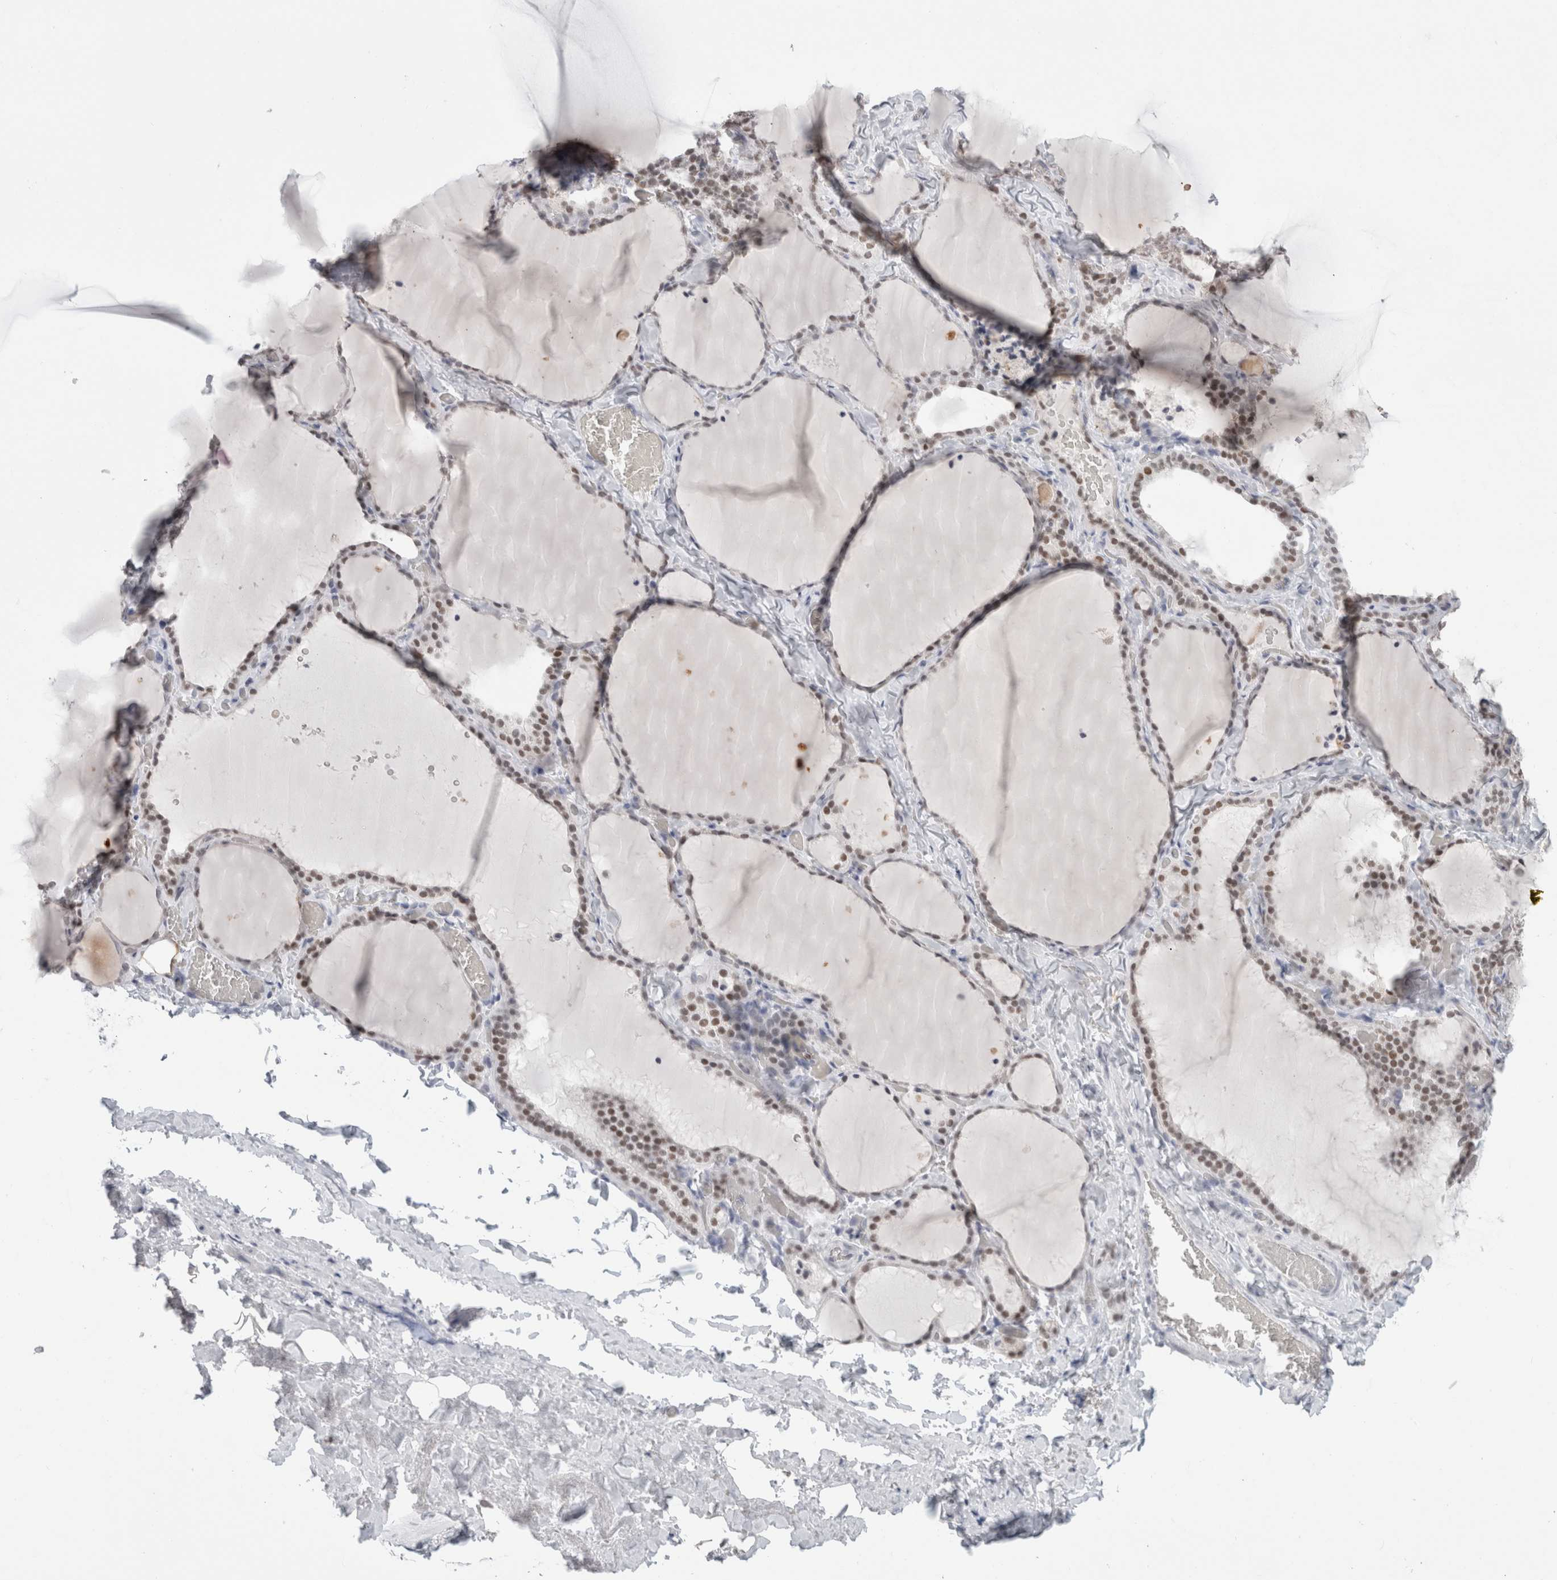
{"staining": {"intensity": "moderate", "quantity": "25%-75%", "location": "nuclear"}, "tissue": "thyroid gland", "cell_type": "Glandular cells", "image_type": "normal", "snomed": [{"axis": "morphology", "description": "Normal tissue, NOS"}, {"axis": "topography", "description": "Thyroid gland"}], "caption": "This photomicrograph reveals unremarkable thyroid gland stained with immunohistochemistry (IHC) to label a protein in brown. The nuclear of glandular cells show moderate positivity for the protein. Nuclei are counter-stained blue.", "gene": "SMARCC1", "patient": {"sex": "female", "age": 22}}